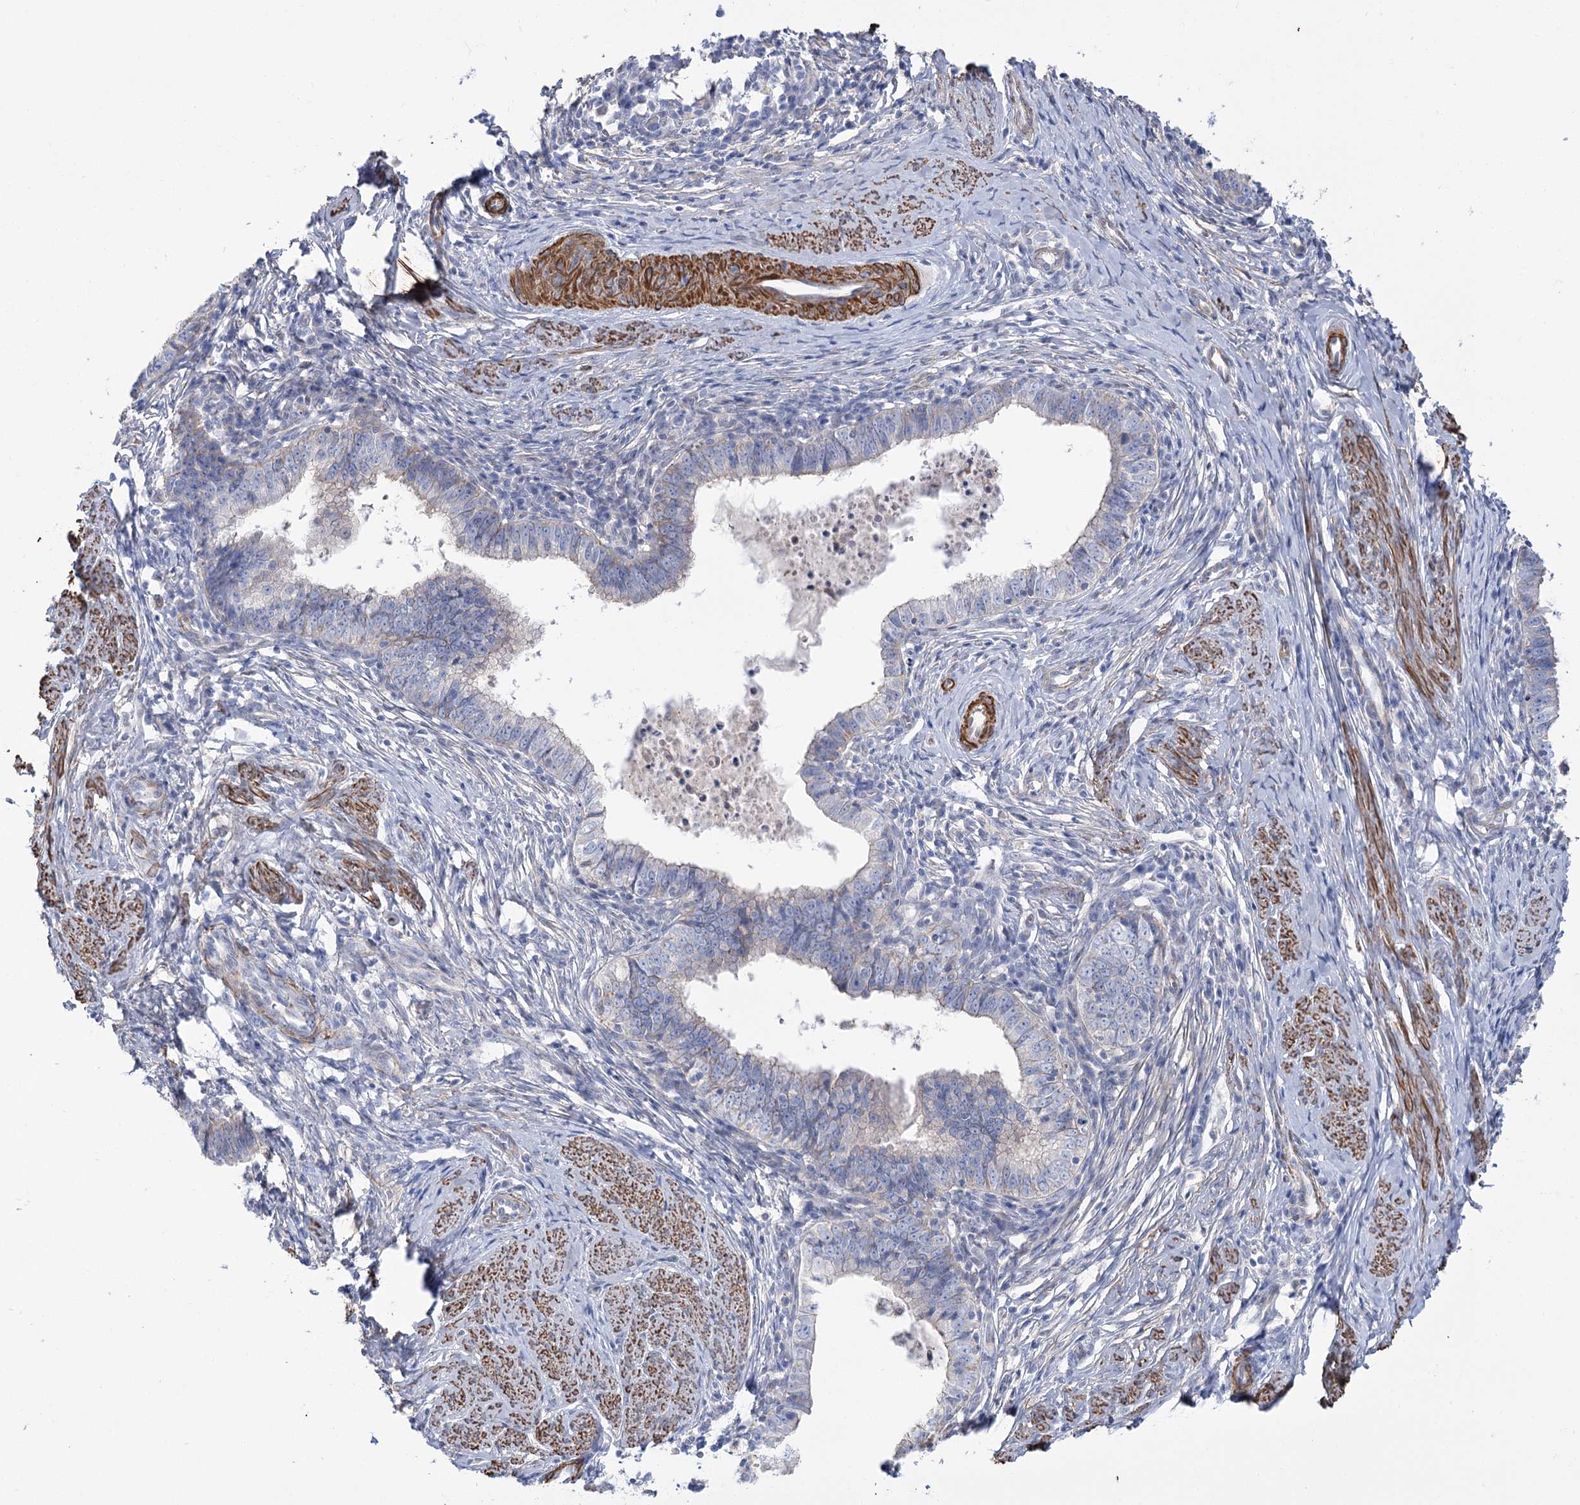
{"staining": {"intensity": "negative", "quantity": "none", "location": "none"}, "tissue": "cervical cancer", "cell_type": "Tumor cells", "image_type": "cancer", "snomed": [{"axis": "morphology", "description": "Adenocarcinoma, NOS"}, {"axis": "topography", "description": "Cervix"}], "caption": "The image displays no staining of tumor cells in cervical cancer.", "gene": "WASHC3", "patient": {"sex": "female", "age": 36}}